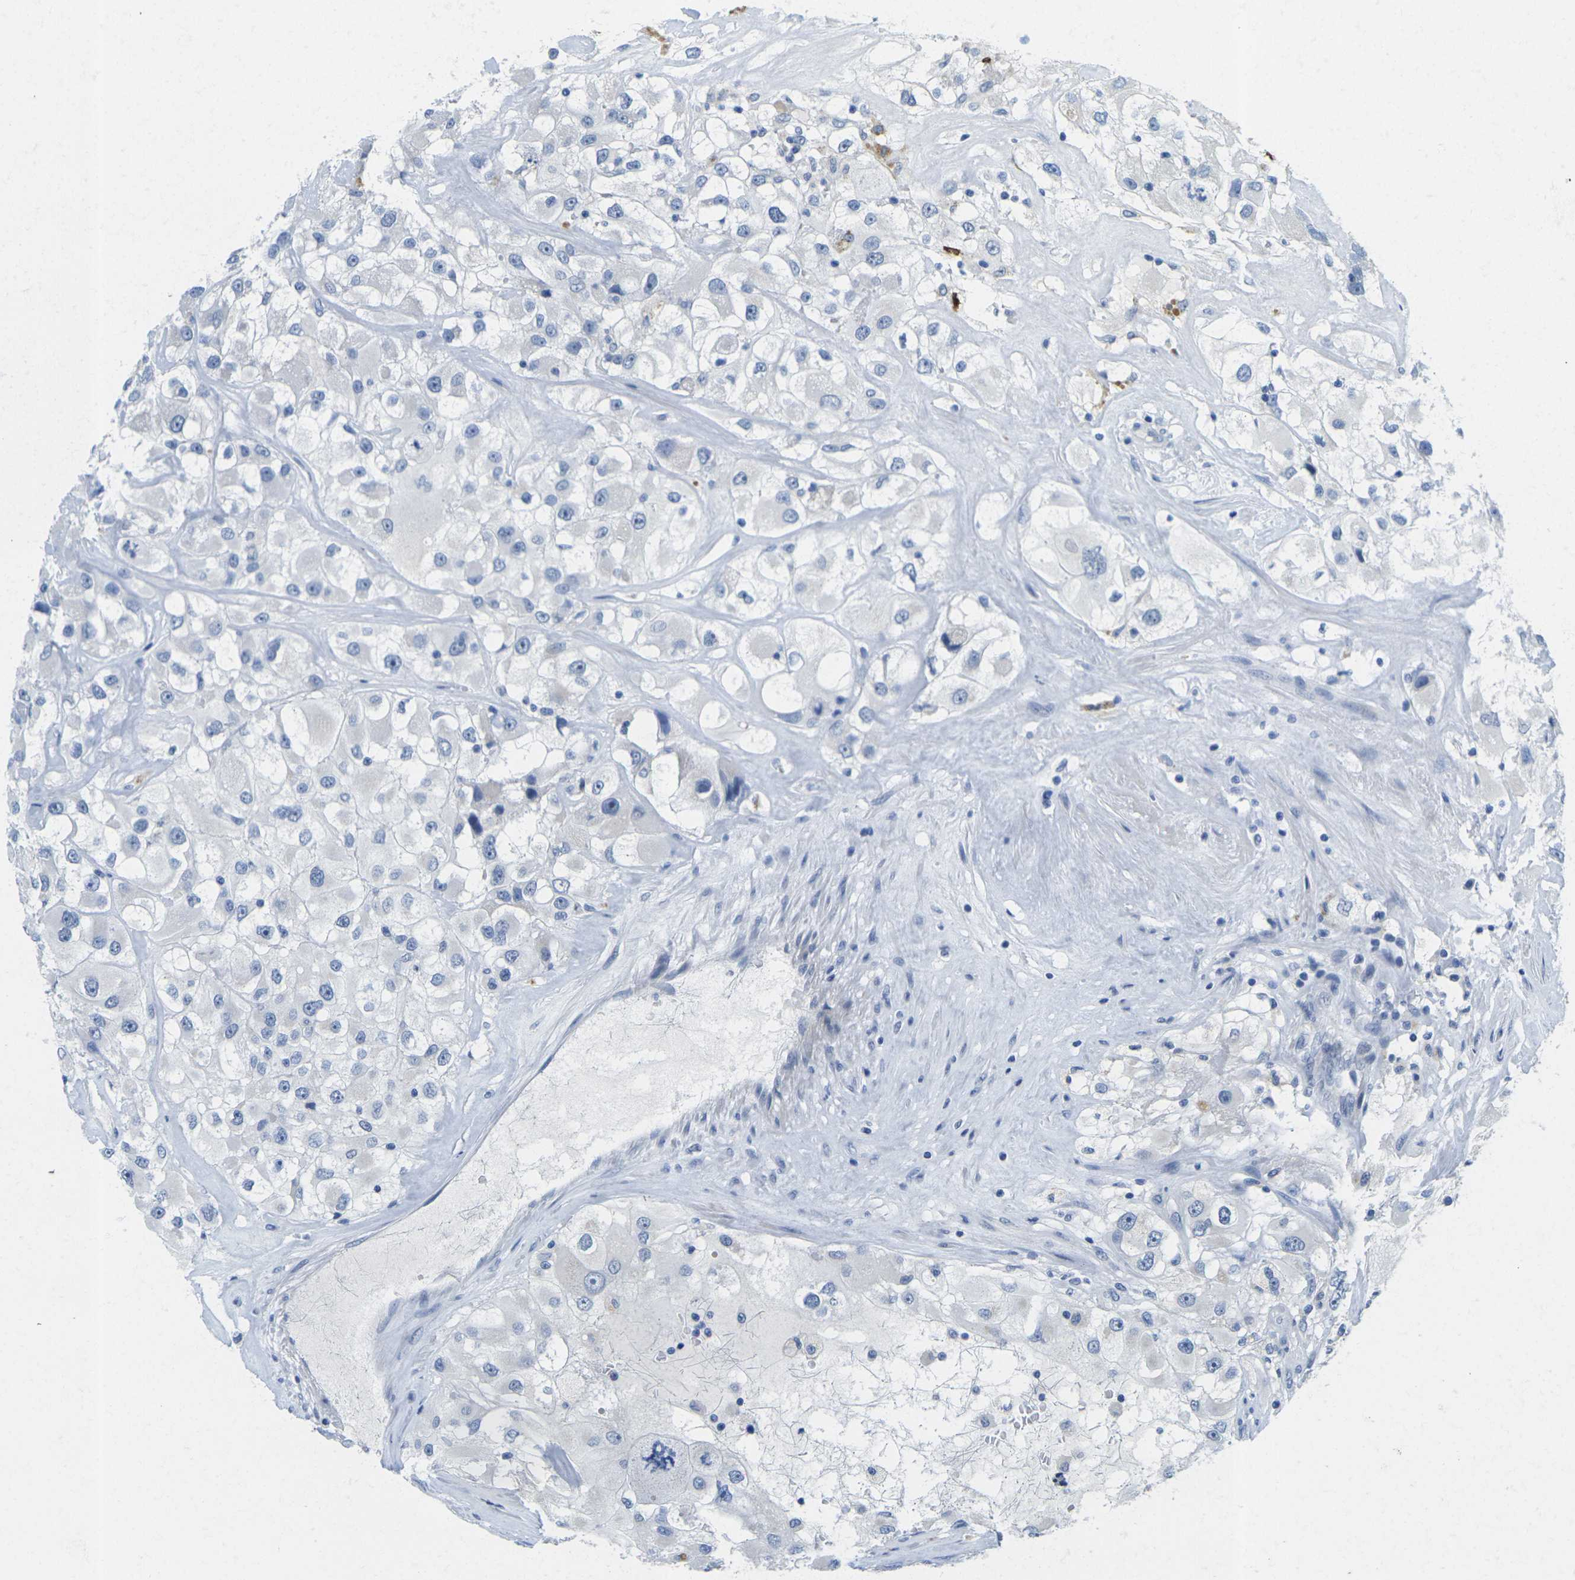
{"staining": {"intensity": "negative", "quantity": "none", "location": "none"}, "tissue": "renal cancer", "cell_type": "Tumor cells", "image_type": "cancer", "snomed": [{"axis": "morphology", "description": "Adenocarcinoma, NOS"}, {"axis": "topography", "description": "Kidney"}], "caption": "This is a histopathology image of immunohistochemistry (IHC) staining of renal cancer (adenocarcinoma), which shows no positivity in tumor cells.", "gene": "GPR15", "patient": {"sex": "female", "age": 52}}